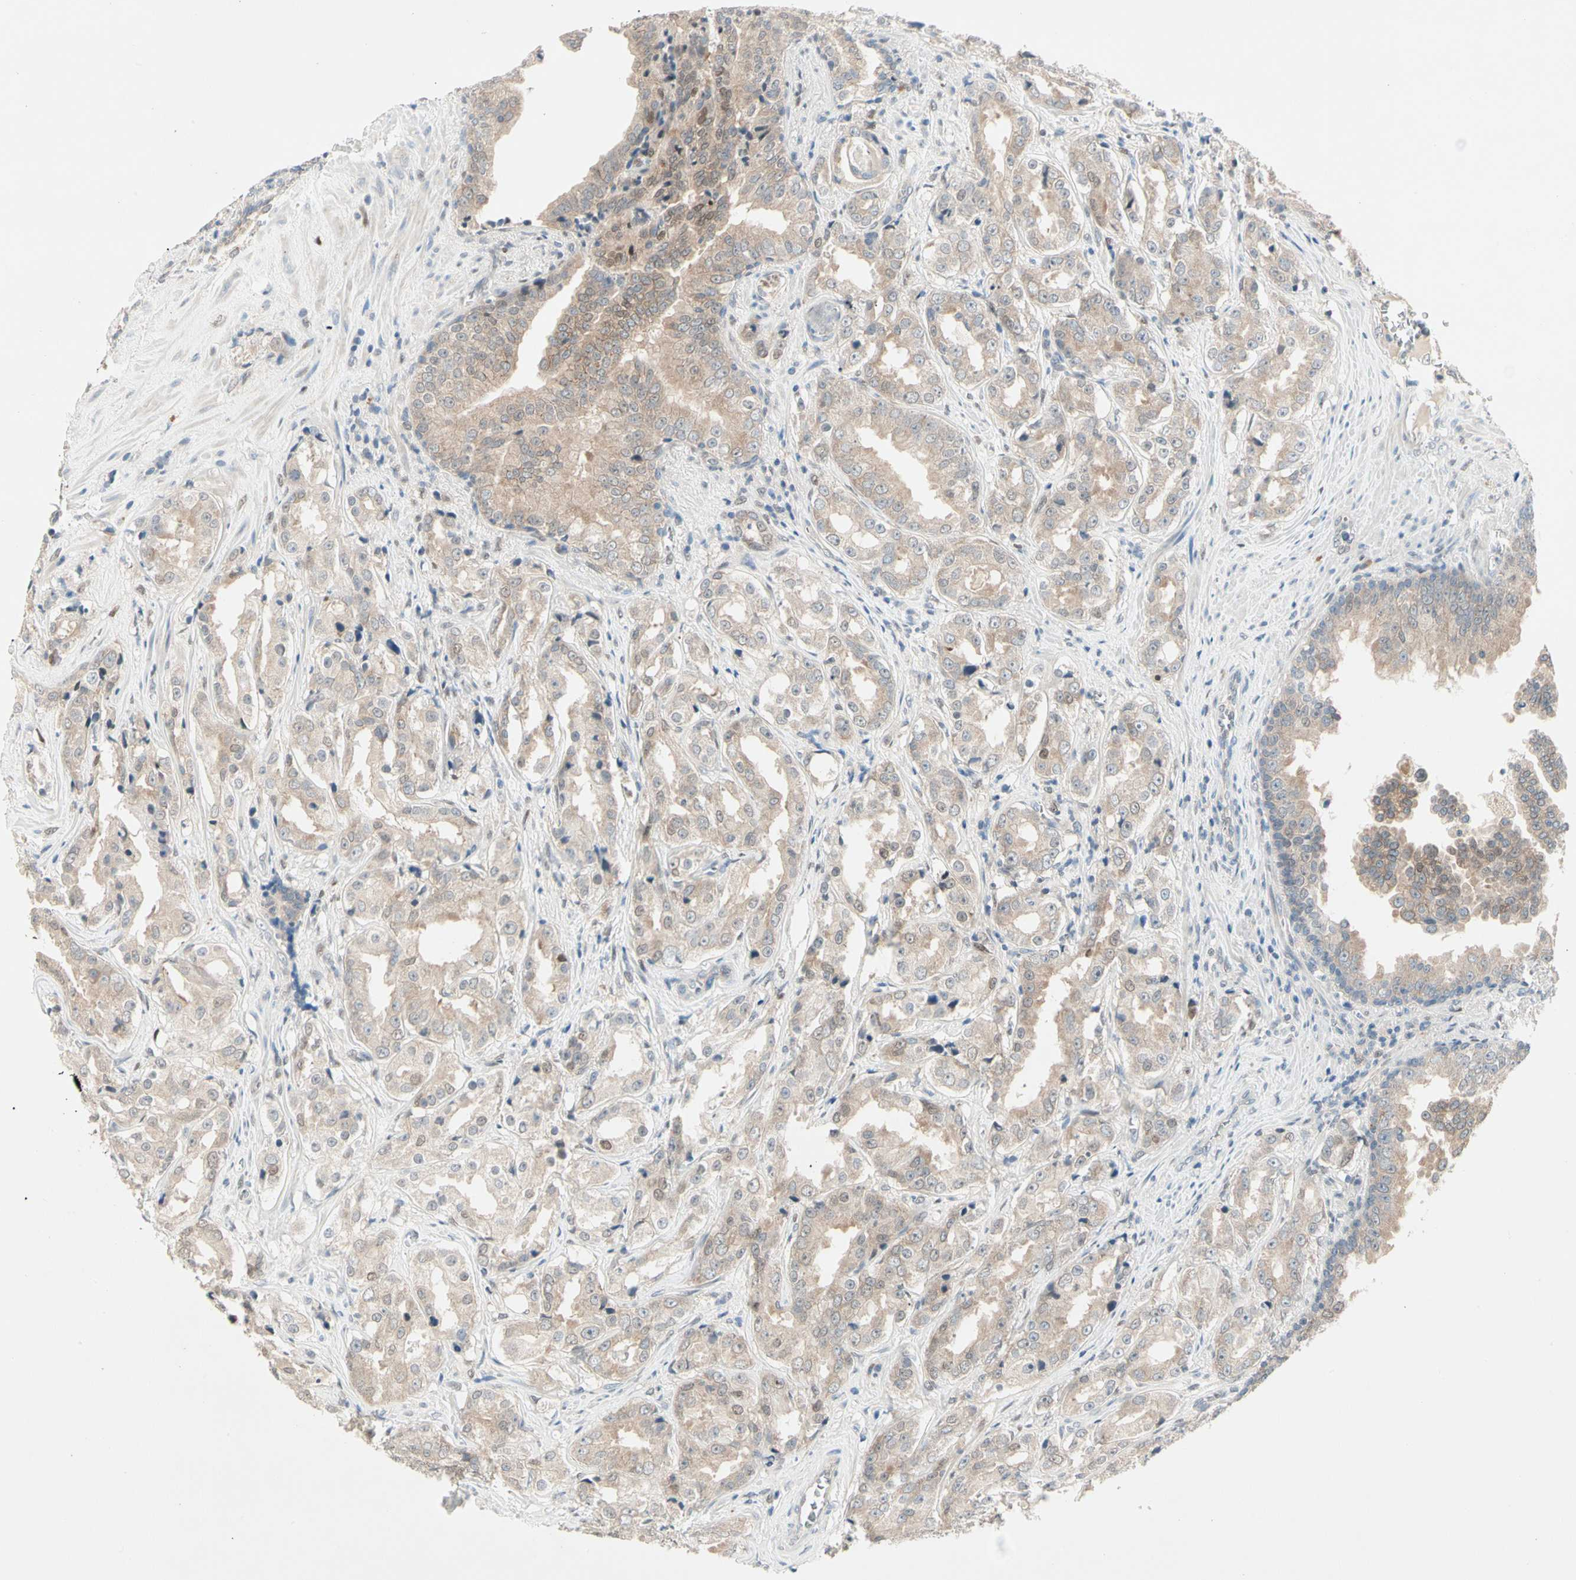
{"staining": {"intensity": "weak", "quantity": ">75%", "location": "cytoplasmic/membranous"}, "tissue": "prostate cancer", "cell_type": "Tumor cells", "image_type": "cancer", "snomed": [{"axis": "morphology", "description": "Adenocarcinoma, High grade"}, {"axis": "topography", "description": "Prostate"}], "caption": "A low amount of weak cytoplasmic/membranous expression is present in approximately >75% of tumor cells in prostate cancer (high-grade adenocarcinoma) tissue.", "gene": "IL1R1", "patient": {"sex": "male", "age": 73}}